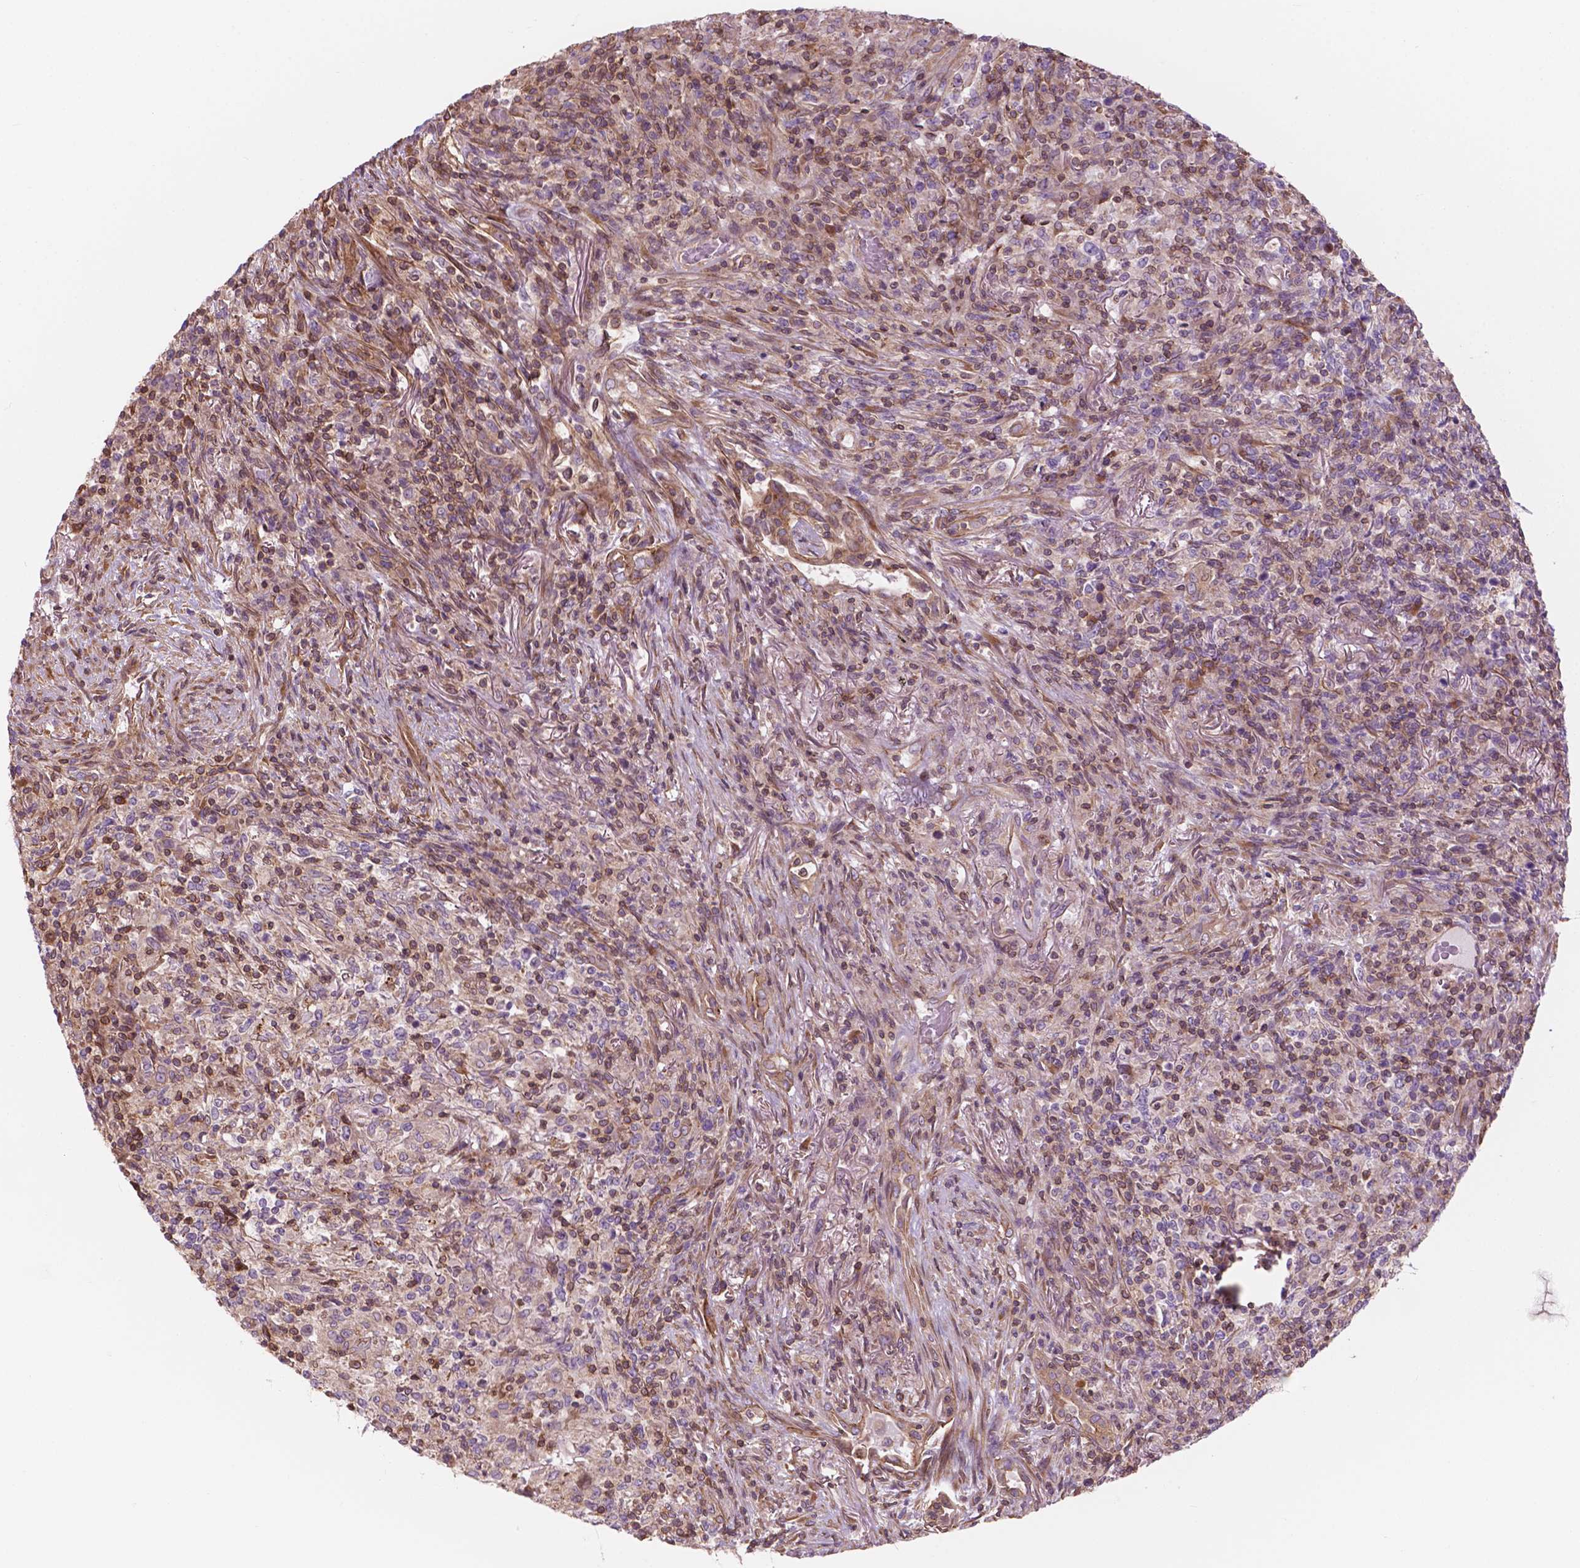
{"staining": {"intensity": "negative", "quantity": "none", "location": "none"}, "tissue": "lymphoma", "cell_type": "Tumor cells", "image_type": "cancer", "snomed": [{"axis": "morphology", "description": "Malignant lymphoma, non-Hodgkin's type, High grade"}, {"axis": "topography", "description": "Lung"}], "caption": "Immunohistochemistry (IHC) histopathology image of human malignant lymphoma, non-Hodgkin's type (high-grade) stained for a protein (brown), which shows no staining in tumor cells.", "gene": "SURF4", "patient": {"sex": "male", "age": 79}}